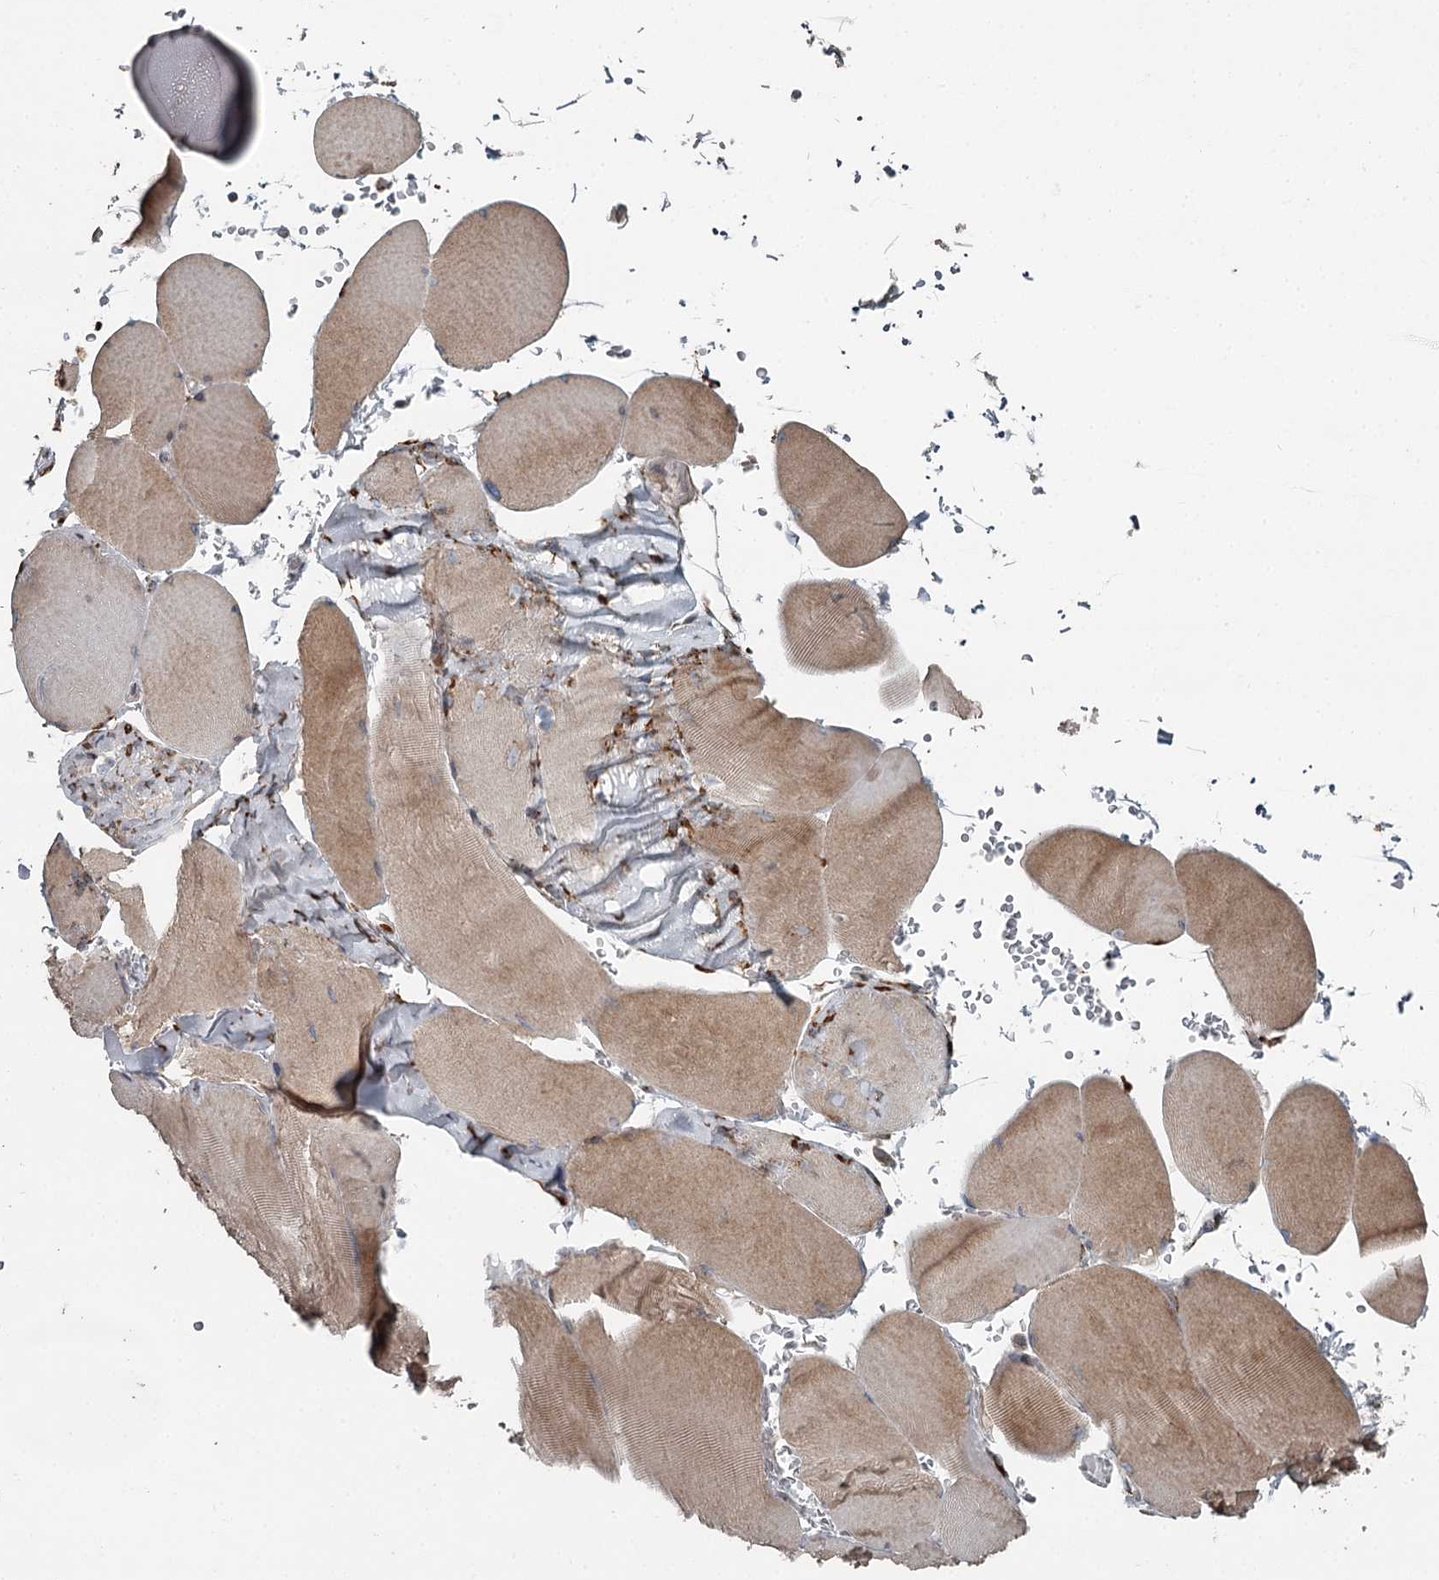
{"staining": {"intensity": "moderate", "quantity": ">75%", "location": "cytoplasmic/membranous"}, "tissue": "skeletal muscle", "cell_type": "Myocytes", "image_type": "normal", "snomed": [{"axis": "morphology", "description": "Normal tissue, NOS"}, {"axis": "topography", "description": "Skeletal muscle"}, {"axis": "topography", "description": "Head-Neck"}], "caption": "The immunohistochemical stain highlights moderate cytoplasmic/membranous expression in myocytes of unremarkable skeletal muscle.", "gene": "RASSF8", "patient": {"sex": "male", "age": 66}}